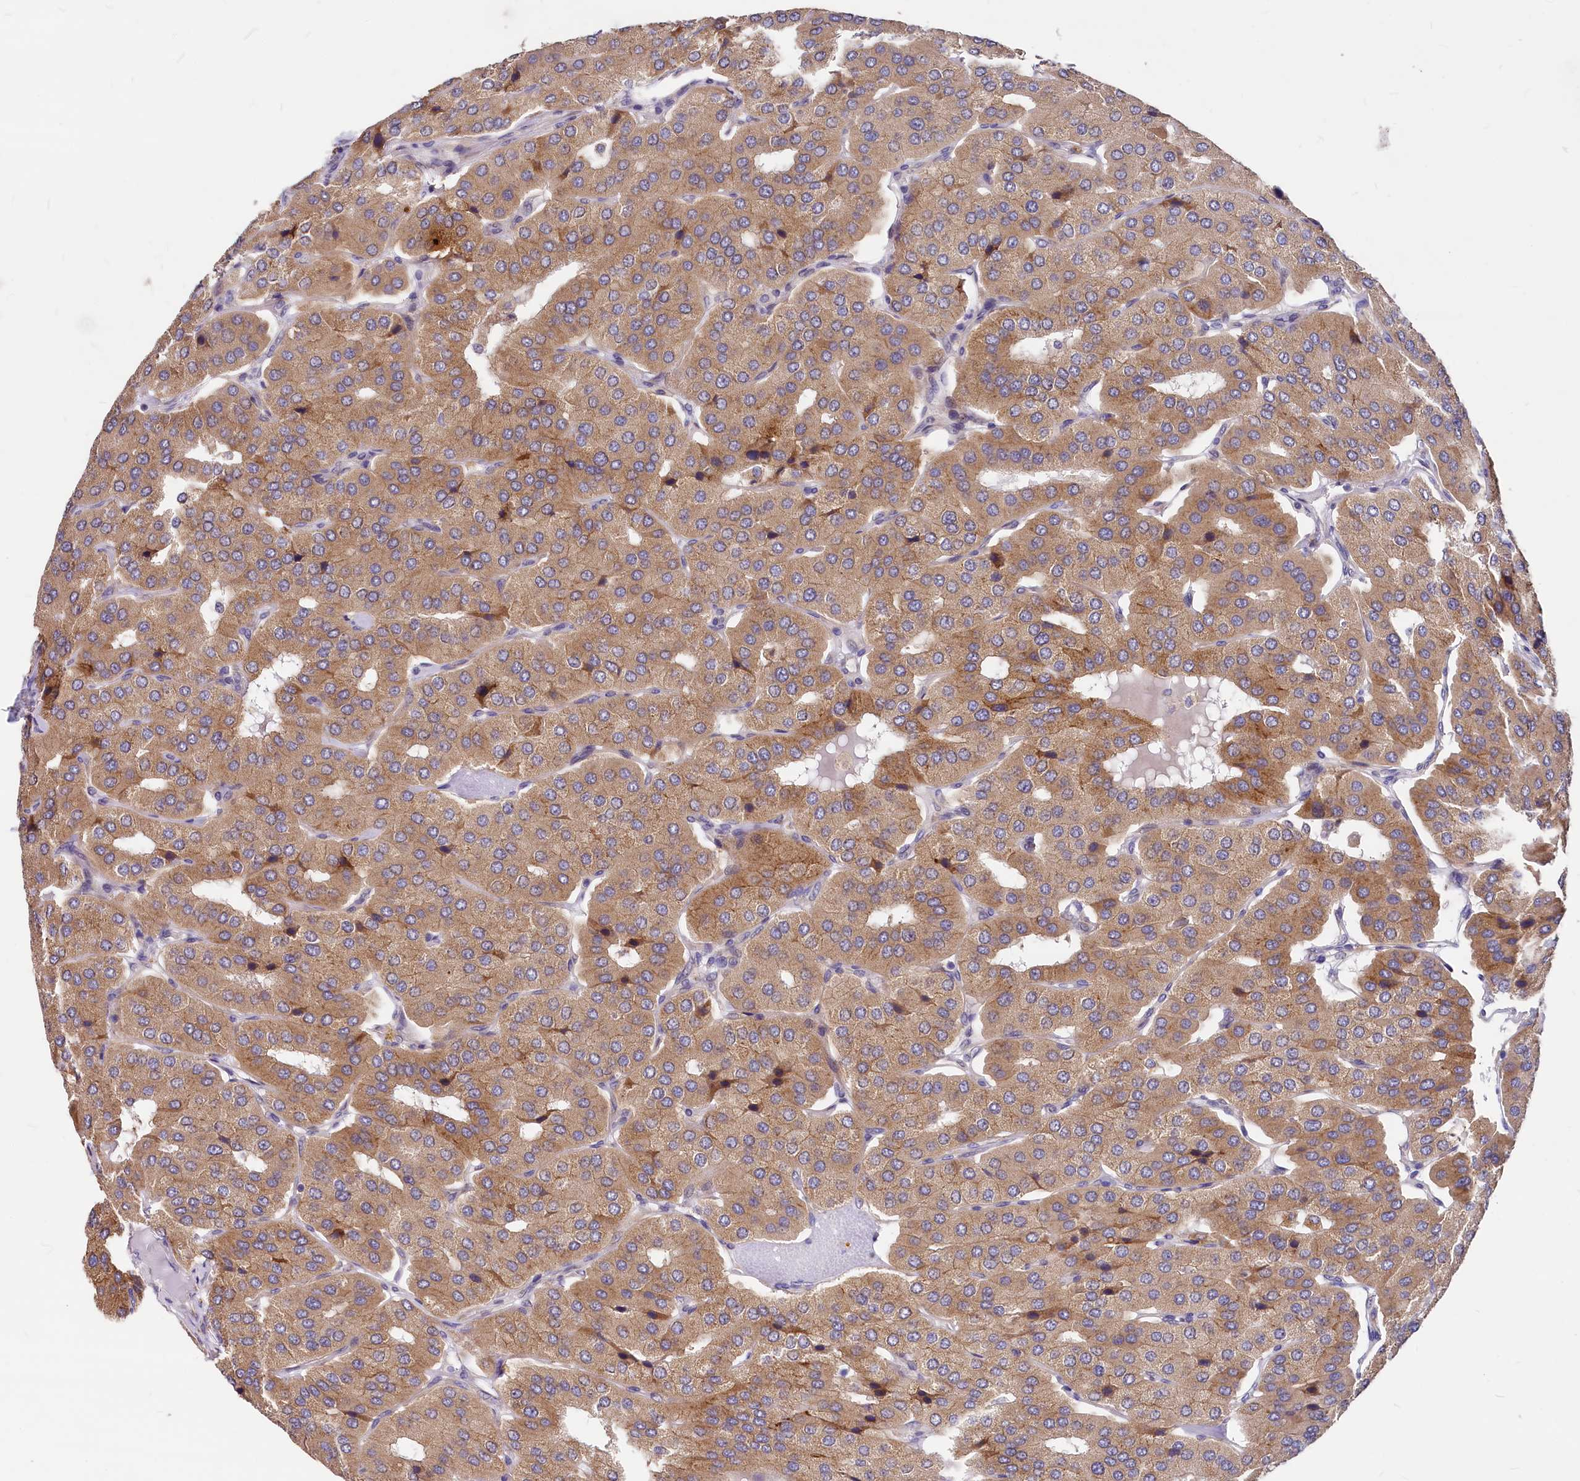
{"staining": {"intensity": "moderate", "quantity": ">75%", "location": "cytoplasmic/membranous"}, "tissue": "parathyroid gland", "cell_type": "Glandular cells", "image_type": "normal", "snomed": [{"axis": "morphology", "description": "Normal tissue, NOS"}, {"axis": "morphology", "description": "Adenoma, NOS"}, {"axis": "topography", "description": "Parathyroid gland"}], "caption": "The photomicrograph reveals staining of benign parathyroid gland, revealing moderate cytoplasmic/membranous protein staining (brown color) within glandular cells. The protein of interest is shown in brown color, while the nuclei are stained blue.", "gene": "EIF2B2", "patient": {"sex": "female", "age": 86}}